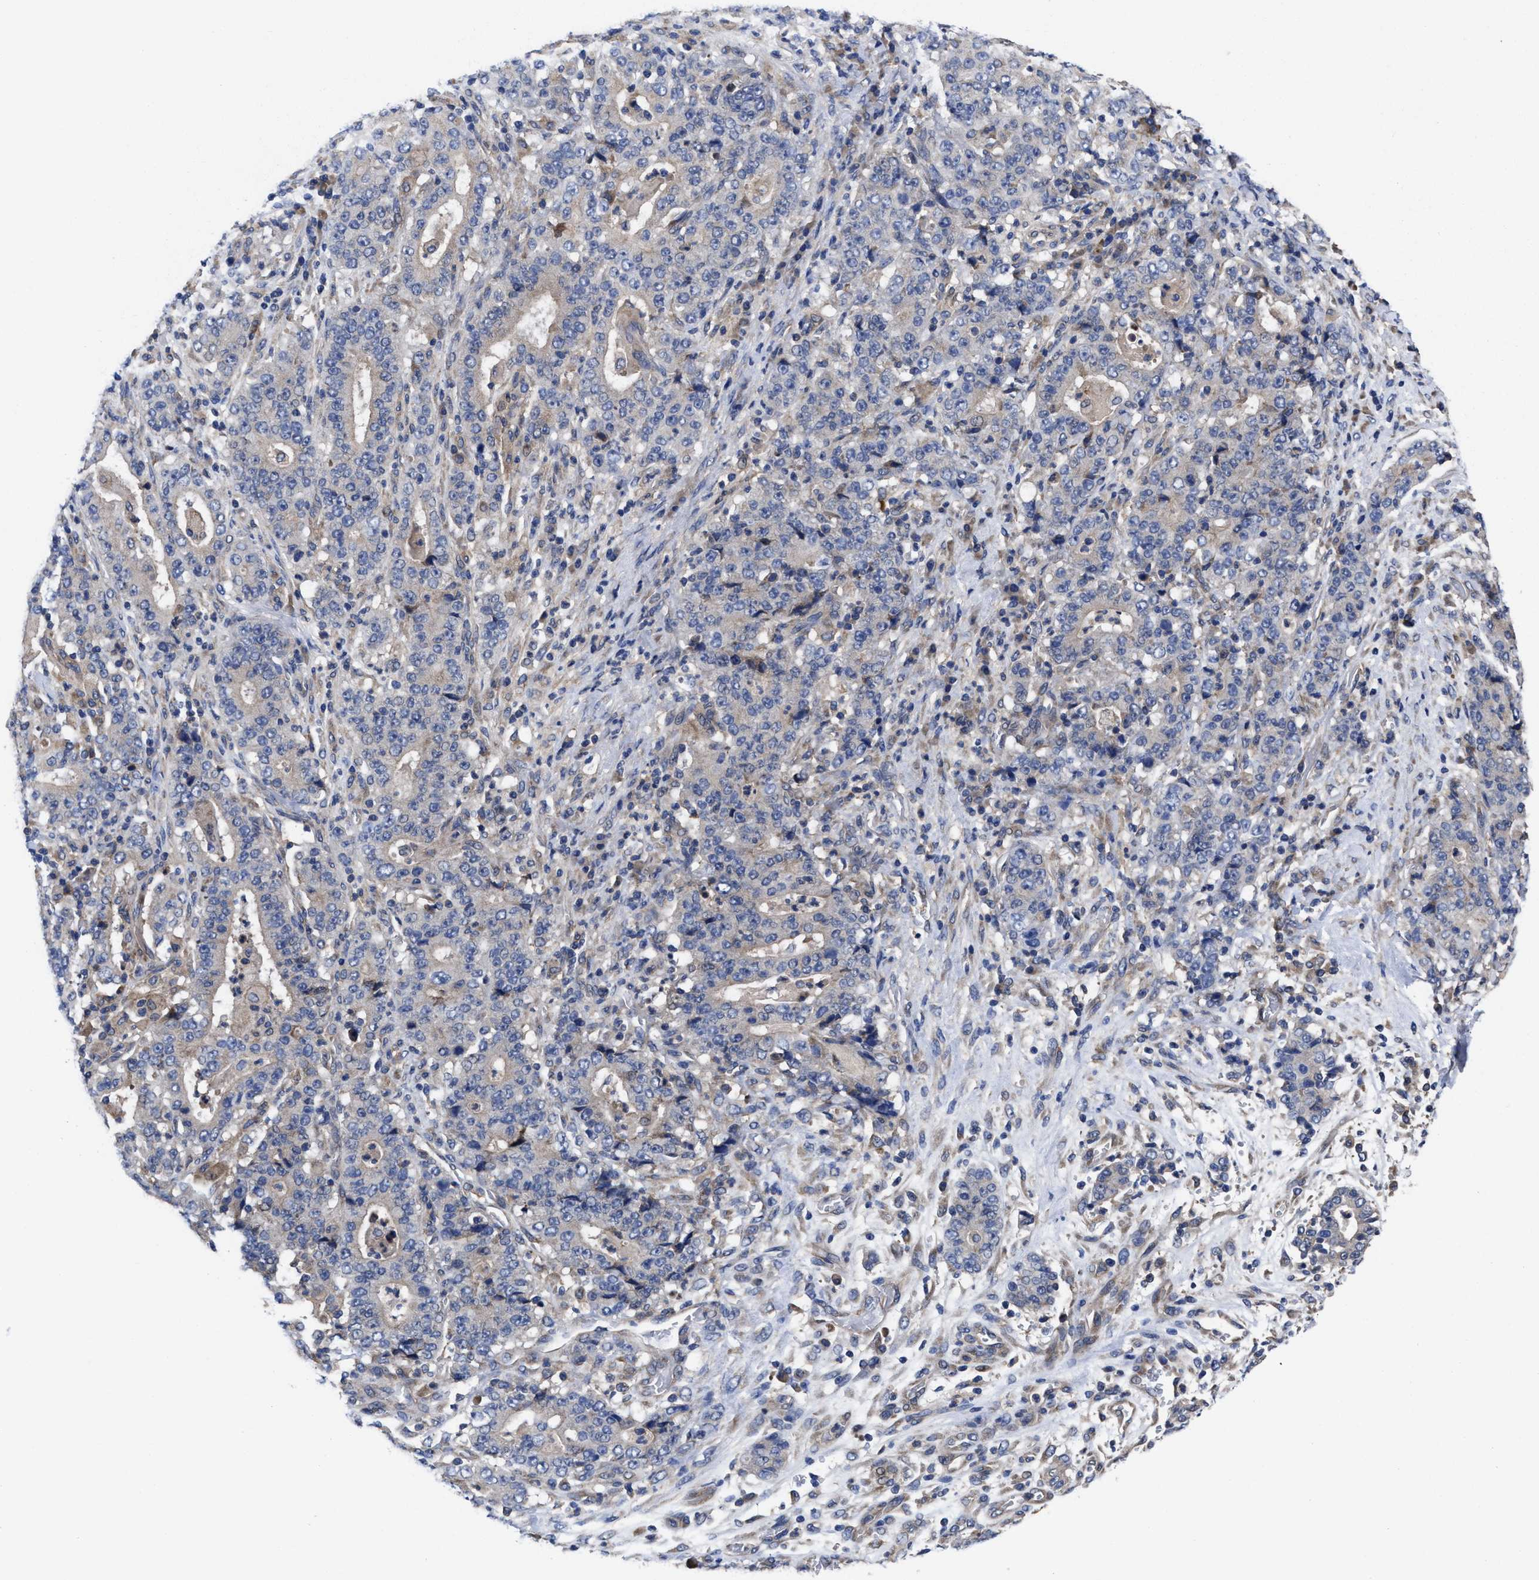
{"staining": {"intensity": "weak", "quantity": "<25%", "location": "cytoplasmic/membranous"}, "tissue": "stomach cancer", "cell_type": "Tumor cells", "image_type": "cancer", "snomed": [{"axis": "morphology", "description": "Normal tissue, NOS"}, {"axis": "morphology", "description": "Adenocarcinoma, NOS"}, {"axis": "topography", "description": "Stomach, upper"}, {"axis": "topography", "description": "Stomach"}], "caption": "This is an immunohistochemistry (IHC) photomicrograph of stomach cancer. There is no staining in tumor cells.", "gene": "TXNDC17", "patient": {"sex": "male", "age": 59}}